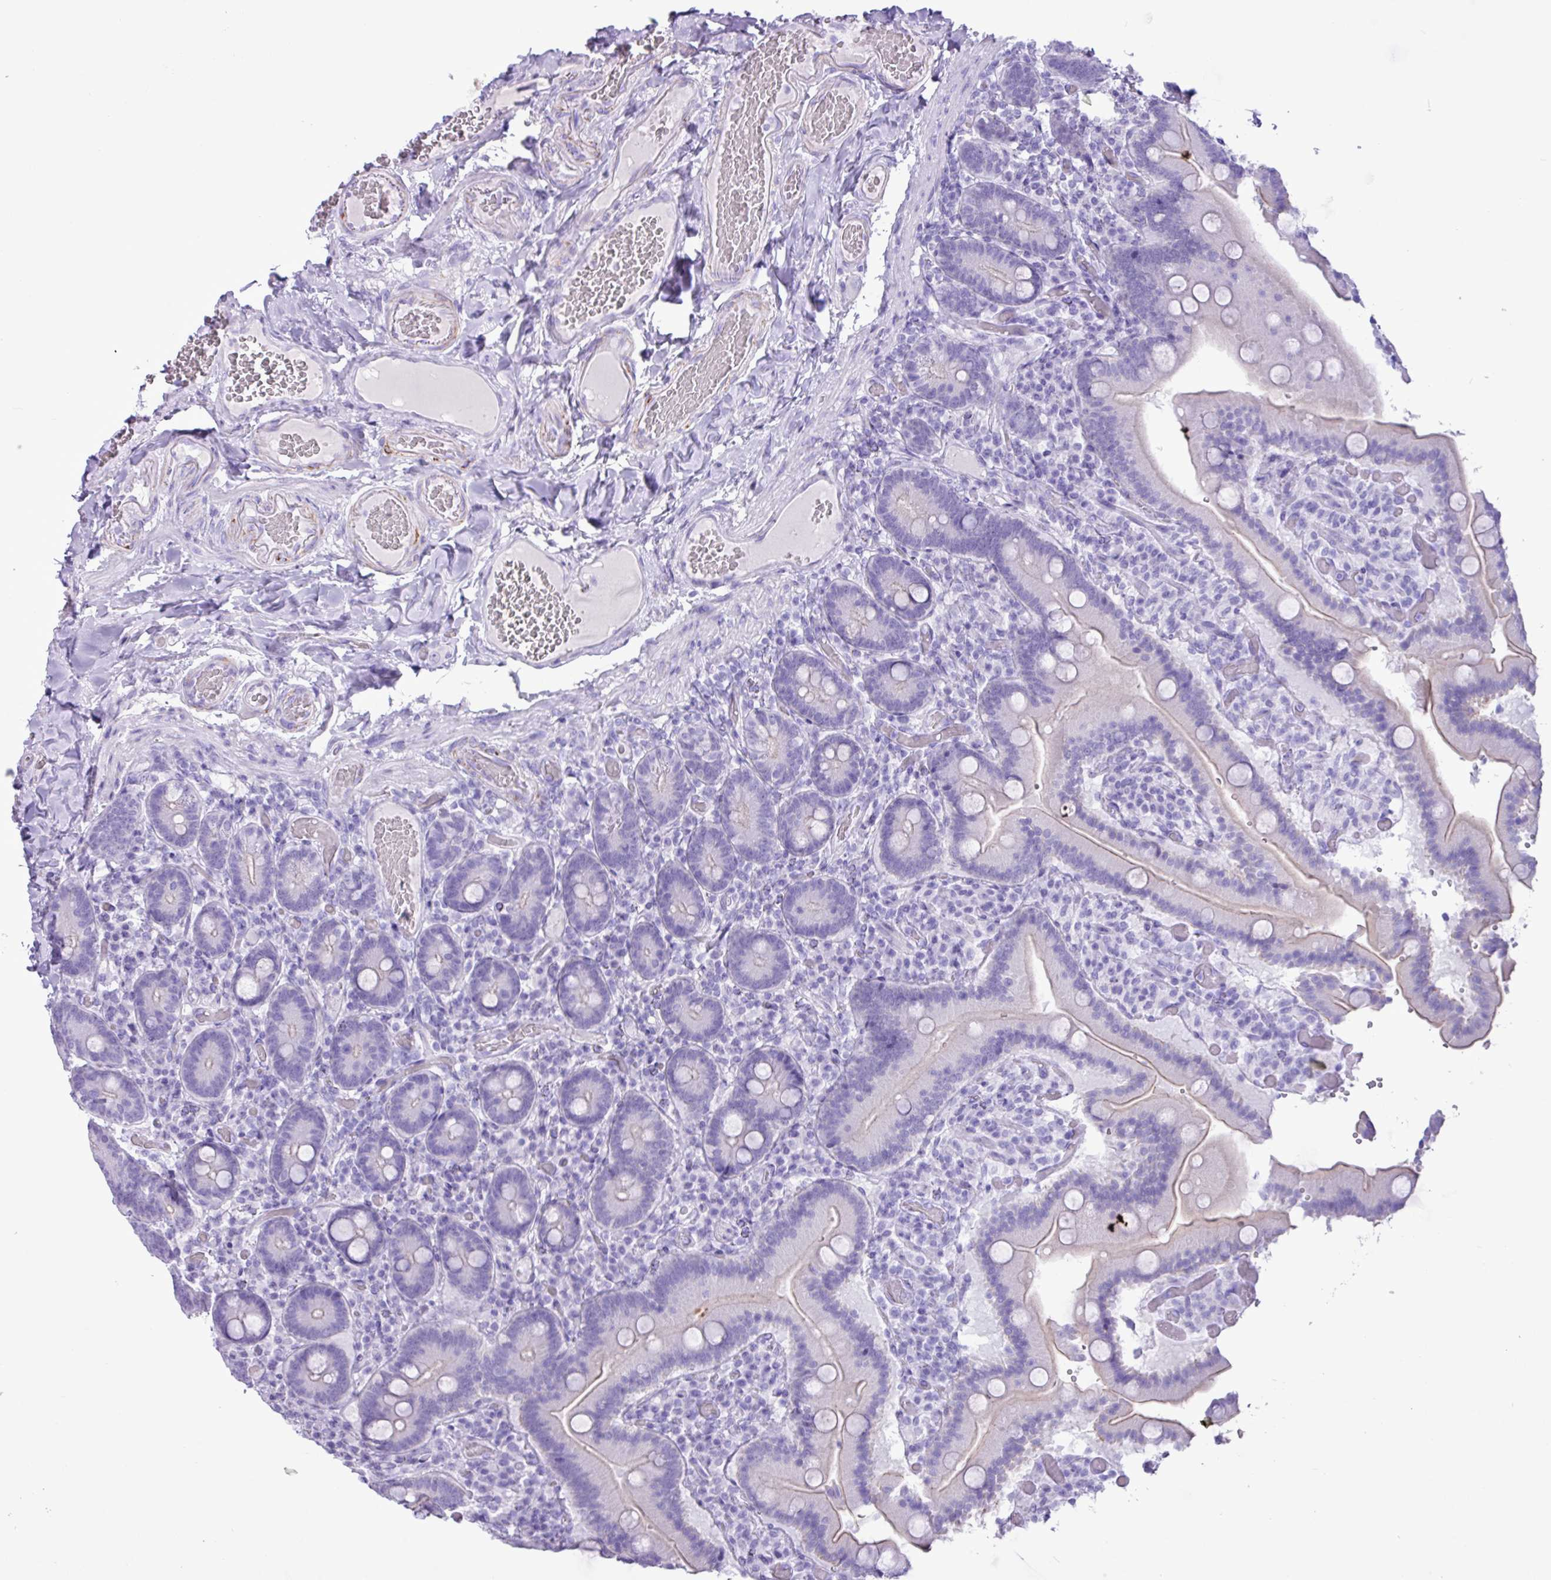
{"staining": {"intensity": "negative", "quantity": "none", "location": "none"}, "tissue": "duodenum", "cell_type": "Glandular cells", "image_type": "normal", "snomed": [{"axis": "morphology", "description": "Normal tissue, NOS"}, {"axis": "topography", "description": "Duodenum"}], "caption": "Immunohistochemical staining of normal human duodenum demonstrates no significant positivity in glandular cells.", "gene": "CKMT2", "patient": {"sex": "female", "age": 62}}